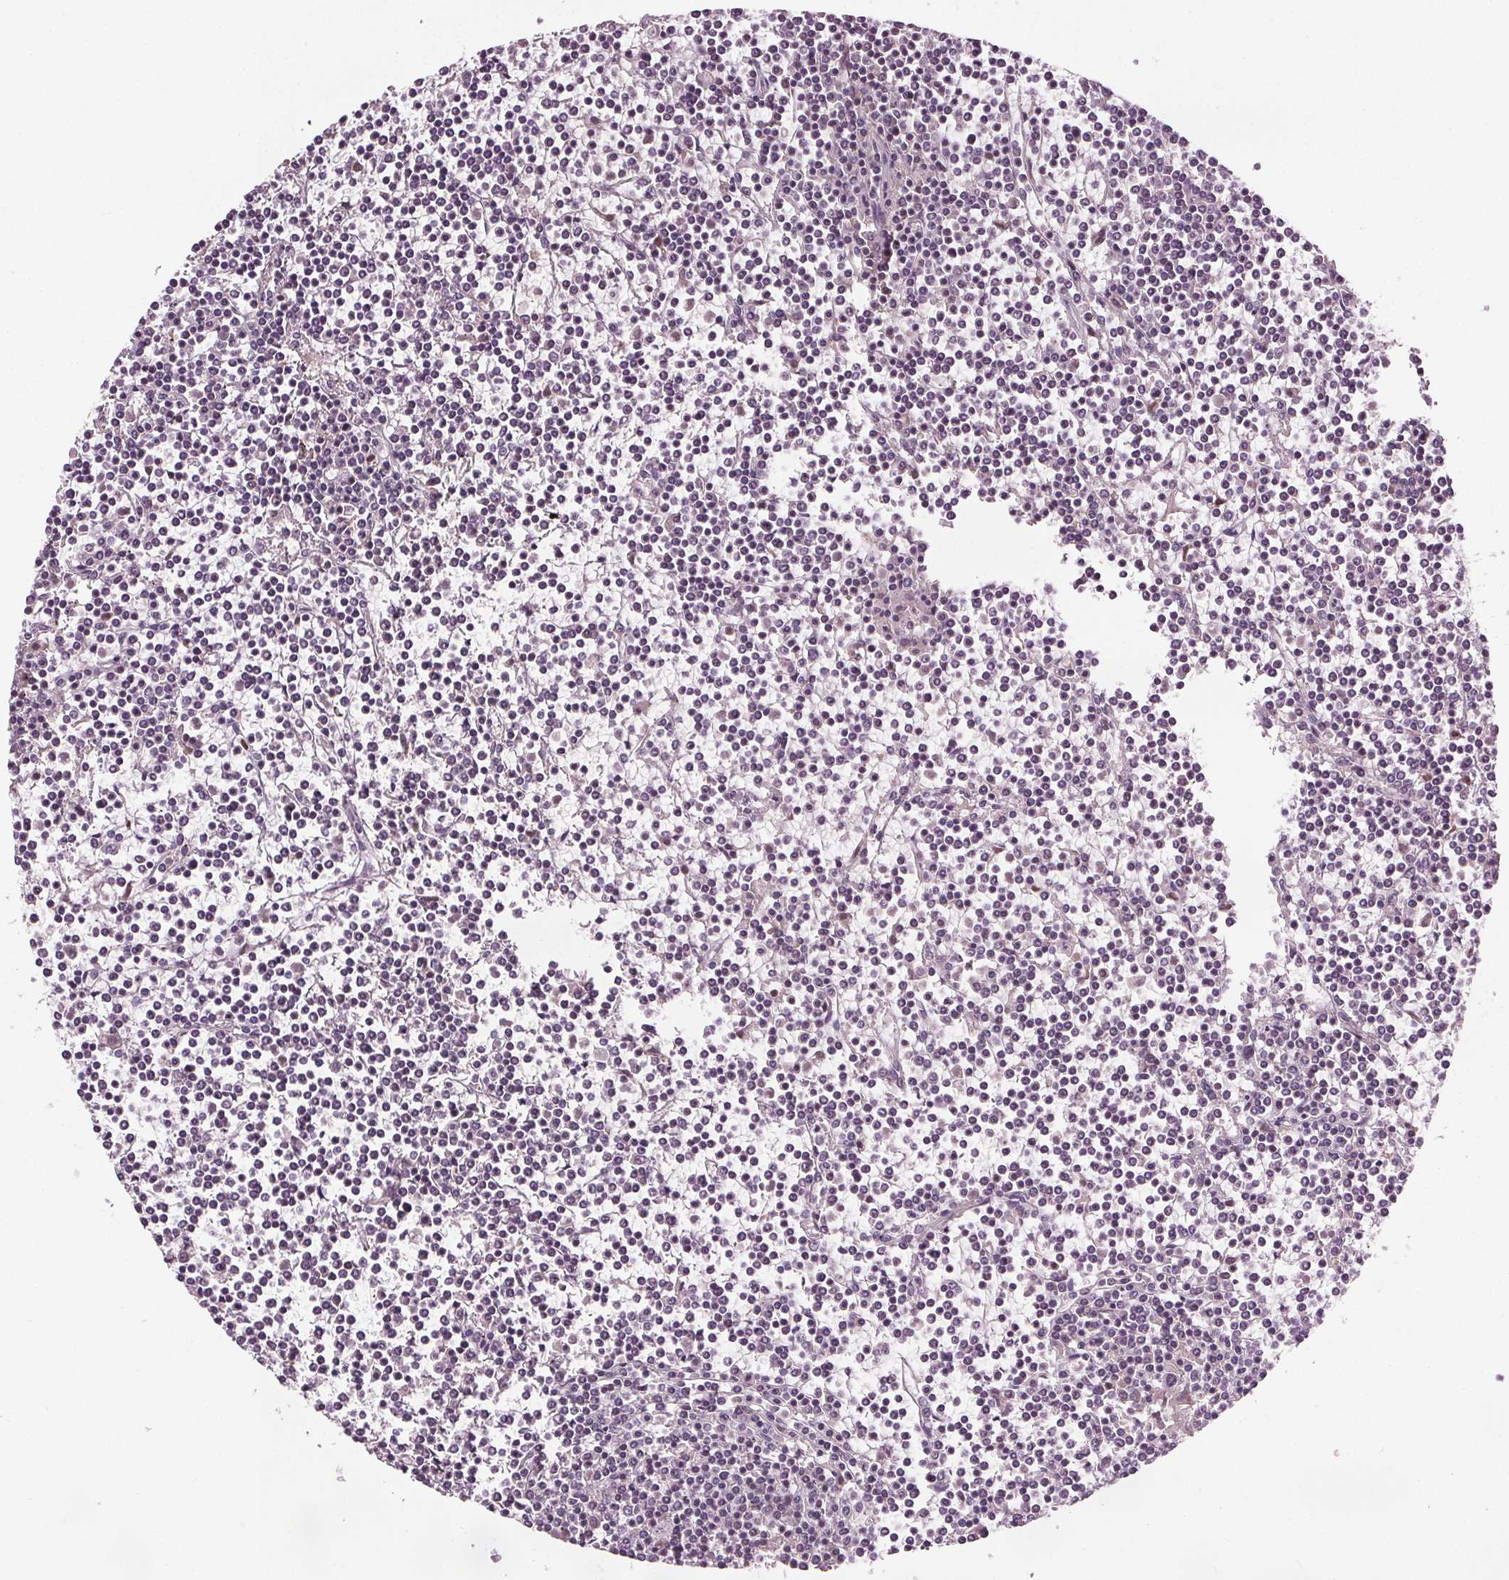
{"staining": {"intensity": "negative", "quantity": "none", "location": "none"}, "tissue": "lymphoma", "cell_type": "Tumor cells", "image_type": "cancer", "snomed": [{"axis": "morphology", "description": "Malignant lymphoma, non-Hodgkin's type, Low grade"}, {"axis": "topography", "description": "Spleen"}], "caption": "IHC of lymphoma demonstrates no expression in tumor cells.", "gene": "DDX11", "patient": {"sex": "female", "age": 19}}